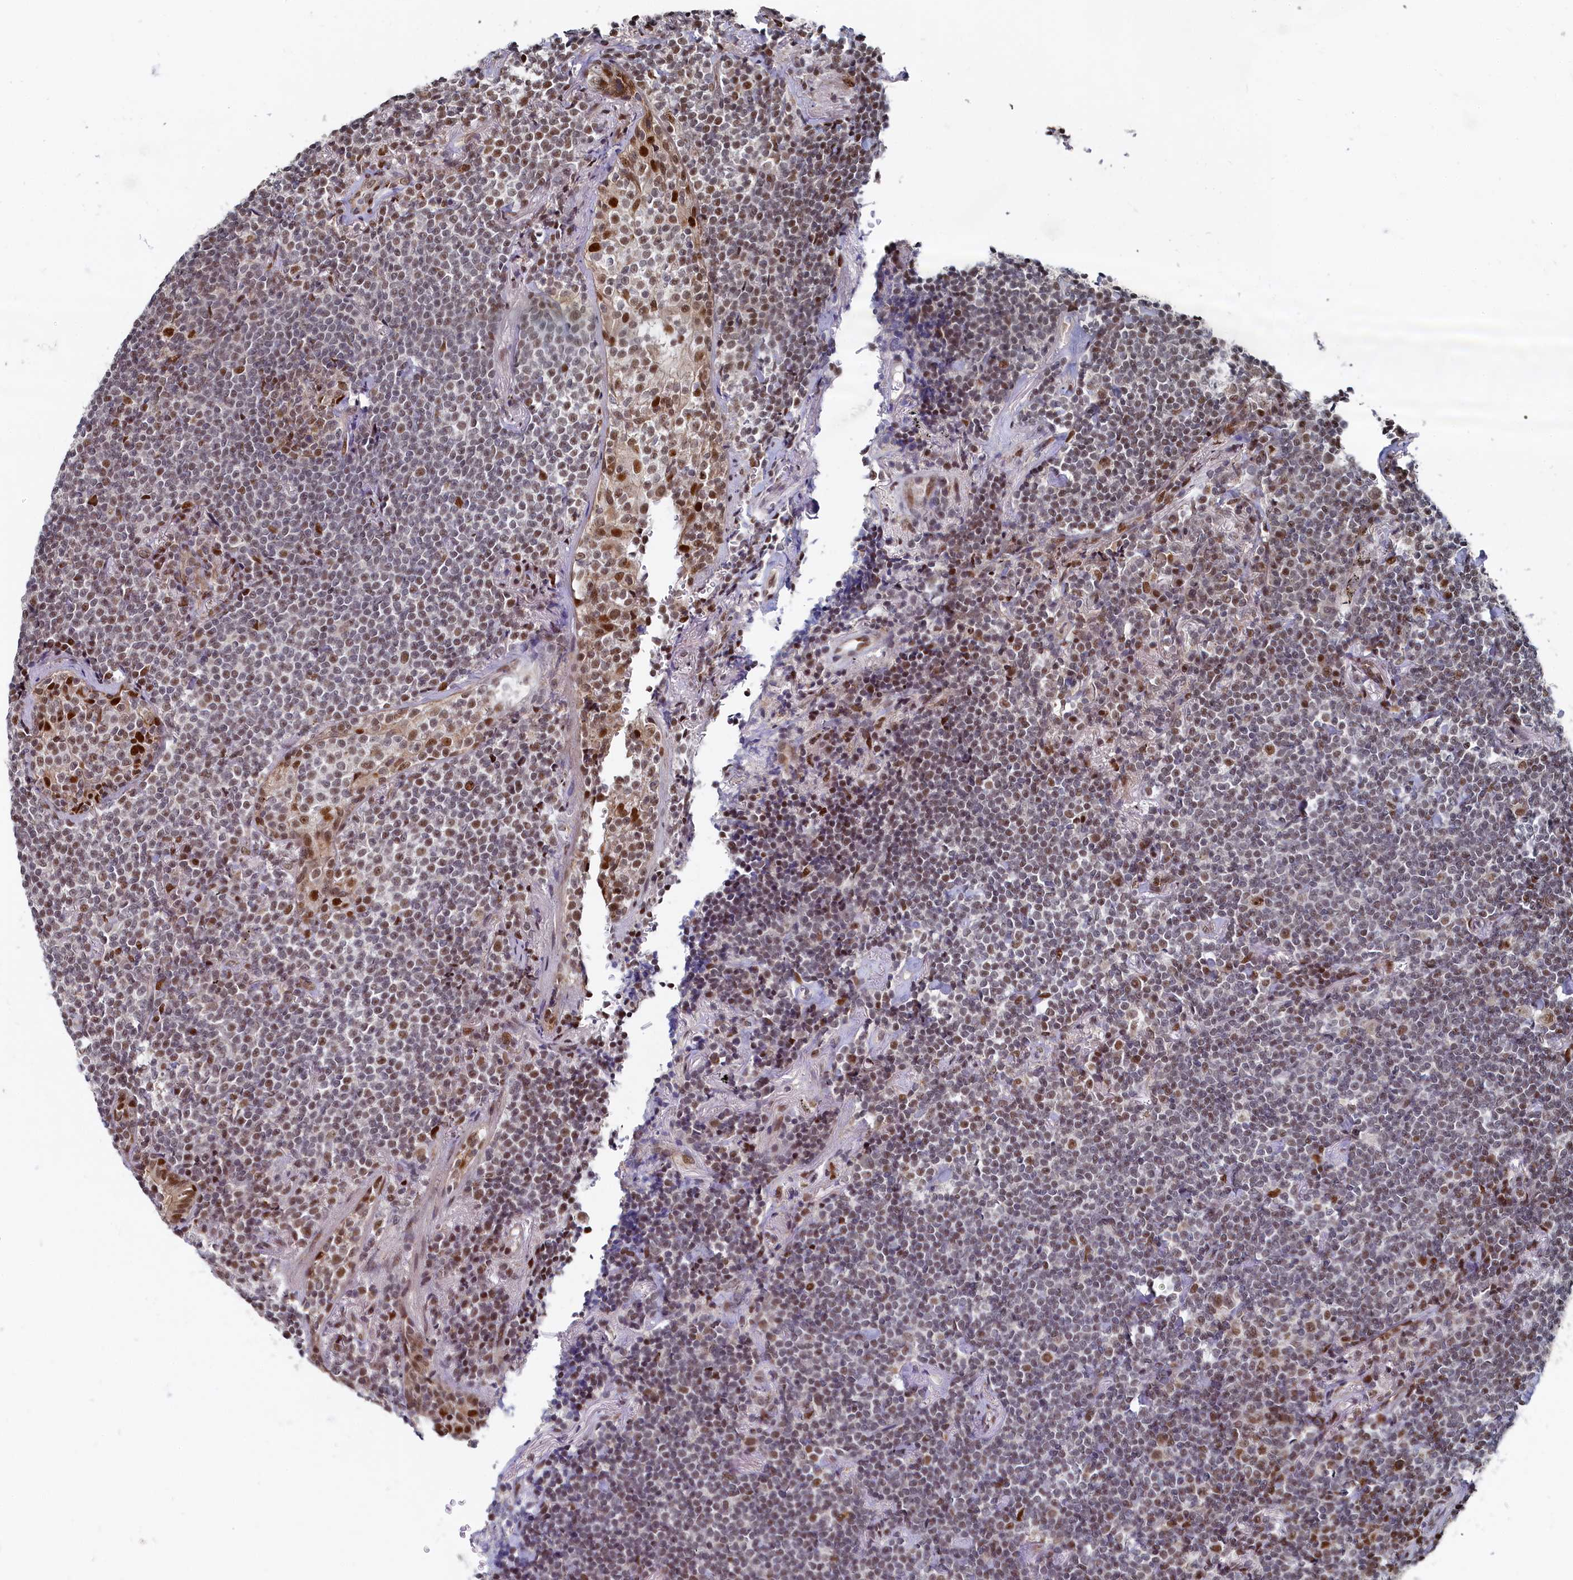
{"staining": {"intensity": "moderate", "quantity": "<25%", "location": "nuclear"}, "tissue": "lymphoma", "cell_type": "Tumor cells", "image_type": "cancer", "snomed": [{"axis": "morphology", "description": "Malignant lymphoma, non-Hodgkin's type, Low grade"}, {"axis": "topography", "description": "Lung"}], "caption": "A high-resolution micrograph shows immunohistochemistry staining of lymphoma, which shows moderate nuclear staining in approximately <25% of tumor cells.", "gene": "BUB3", "patient": {"sex": "female", "age": 71}}